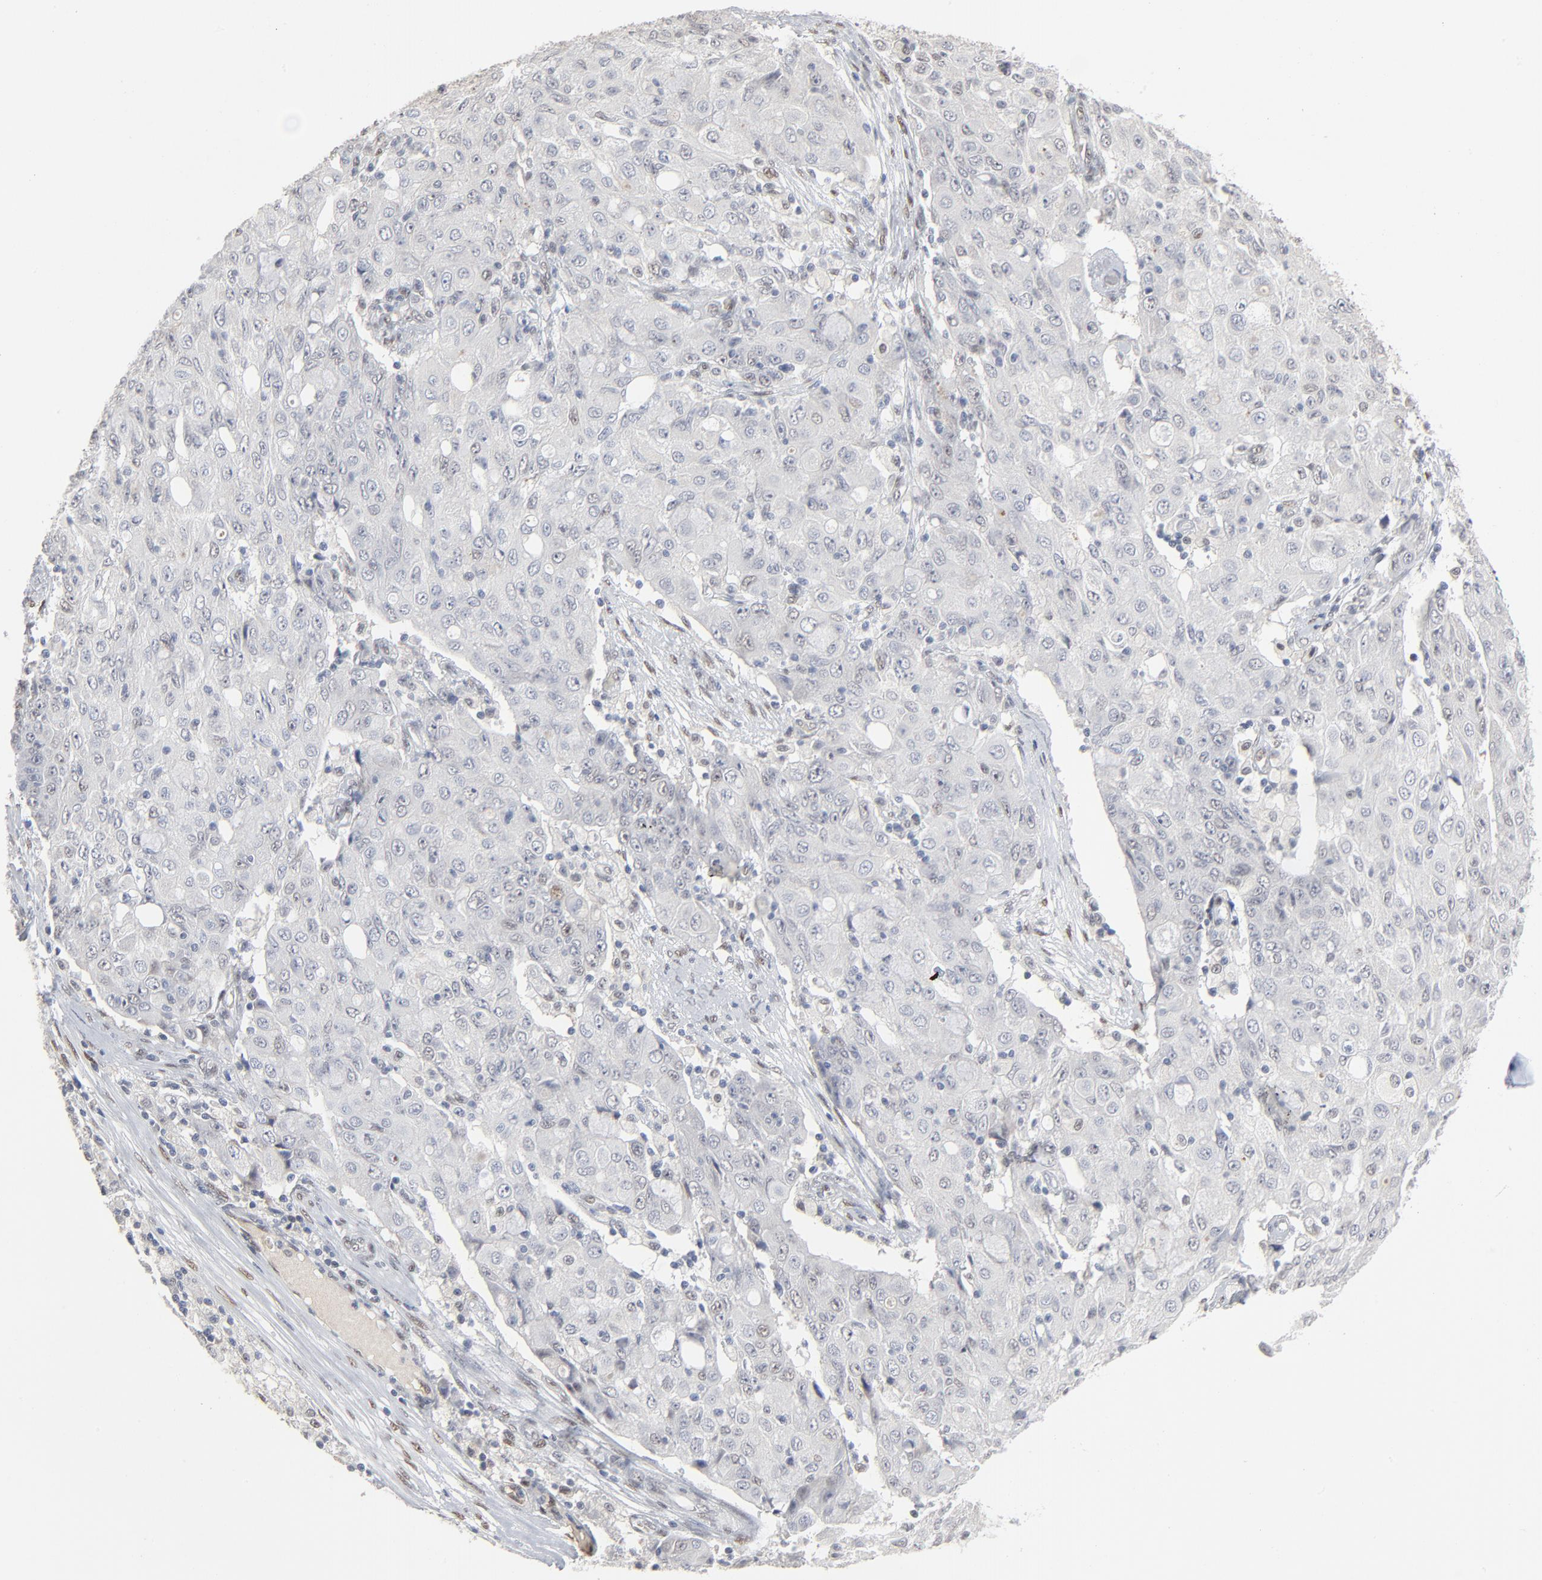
{"staining": {"intensity": "negative", "quantity": "none", "location": "none"}, "tissue": "ovarian cancer", "cell_type": "Tumor cells", "image_type": "cancer", "snomed": [{"axis": "morphology", "description": "Carcinoma, endometroid"}, {"axis": "topography", "description": "Ovary"}], "caption": "Ovarian cancer (endometroid carcinoma) was stained to show a protein in brown. There is no significant positivity in tumor cells. Brightfield microscopy of immunohistochemistry stained with DAB (3,3'-diaminobenzidine) (brown) and hematoxylin (blue), captured at high magnification.", "gene": "ATF7", "patient": {"sex": "female", "age": 42}}